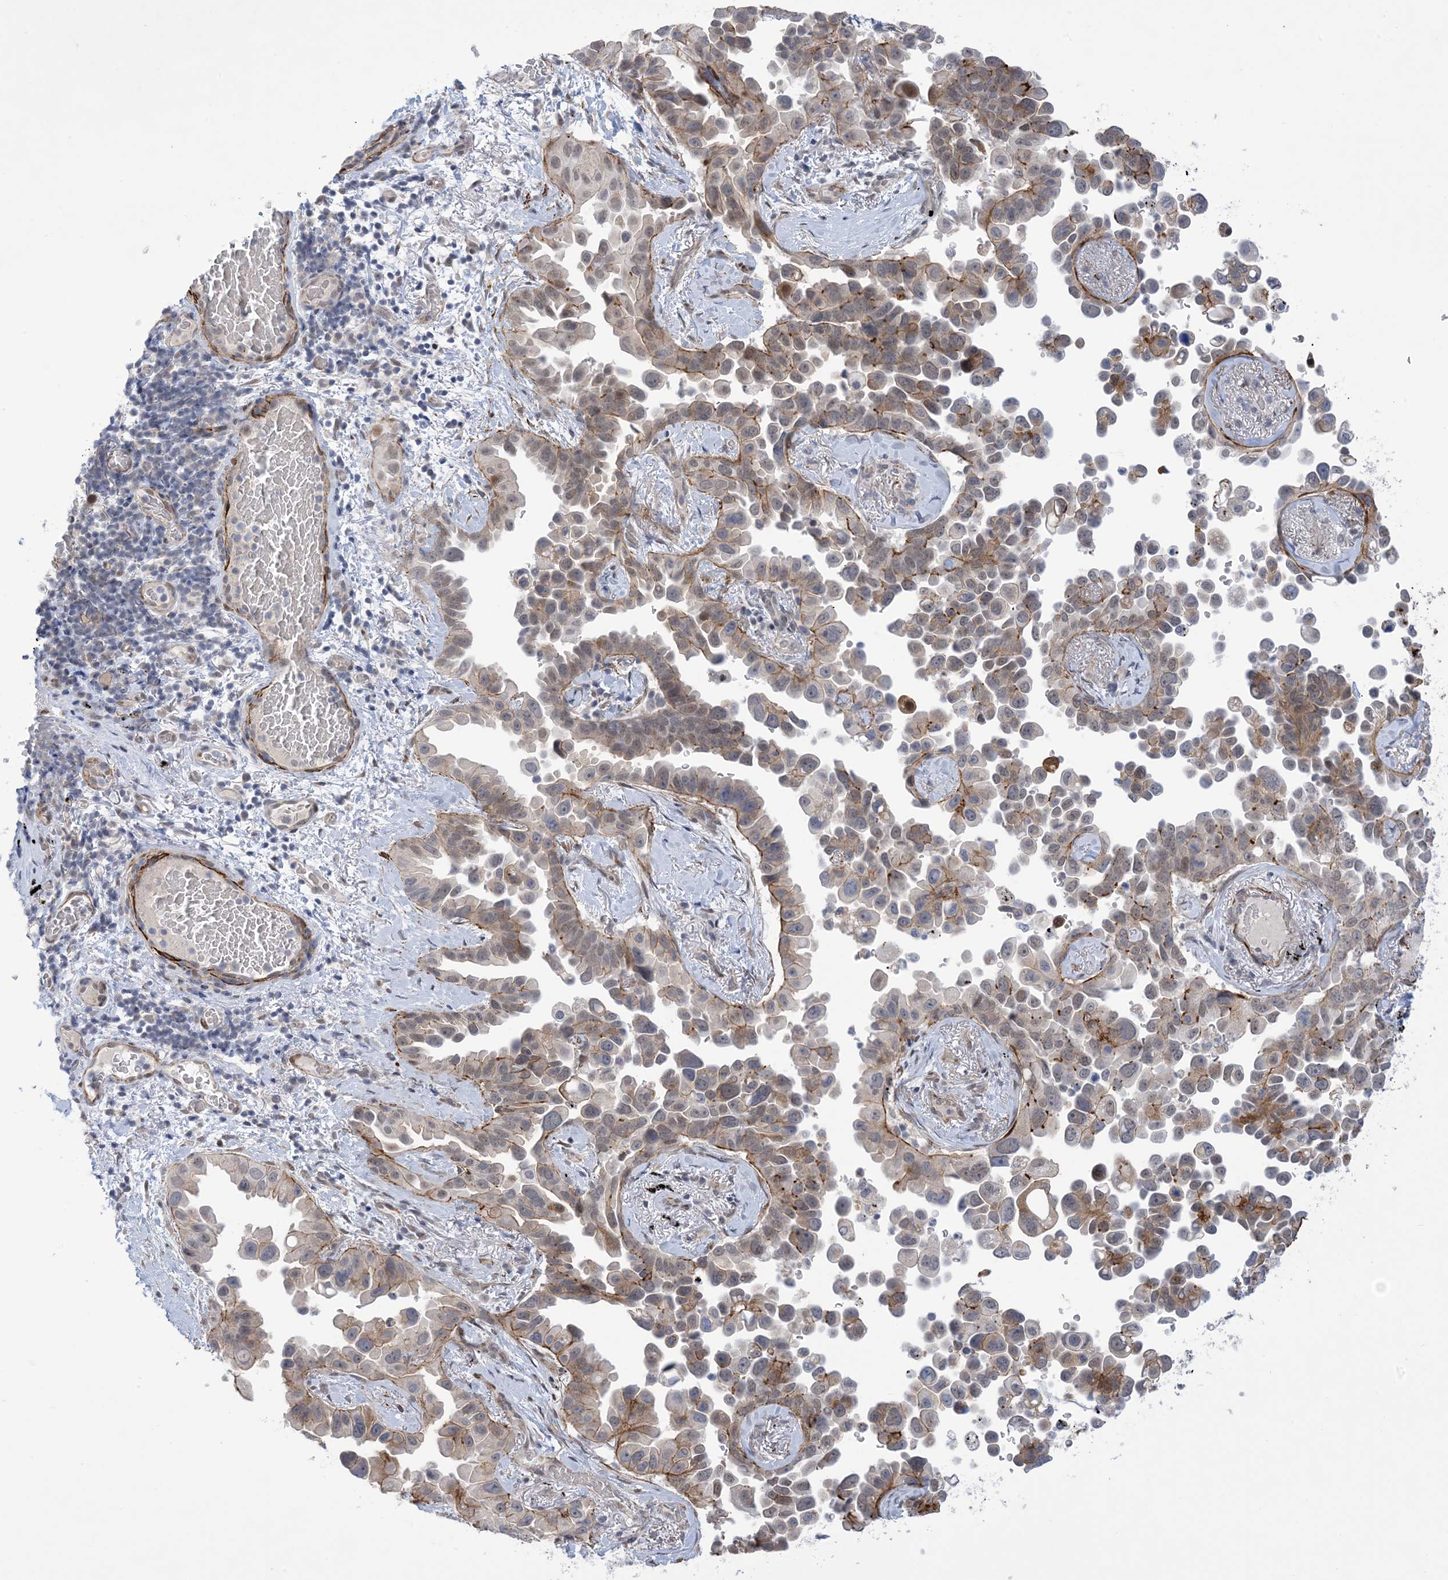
{"staining": {"intensity": "moderate", "quantity": "<25%", "location": "cytoplasmic/membranous"}, "tissue": "lung cancer", "cell_type": "Tumor cells", "image_type": "cancer", "snomed": [{"axis": "morphology", "description": "Adenocarcinoma, NOS"}, {"axis": "topography", "description": "Lung"}], "caption": "The histopathology image exhibits immunohistochemical staining of lung adenocarcinoma. There is moderate cytoplasmic/membranous positivity is present in about <25% of tumor cells. Using DAB (brown) and hematoxylin (blue) stains, captured at high magnification using brightfield microscopy.", "gene": "ZNF8", "patient": {"sex": "female", "age": 67}}